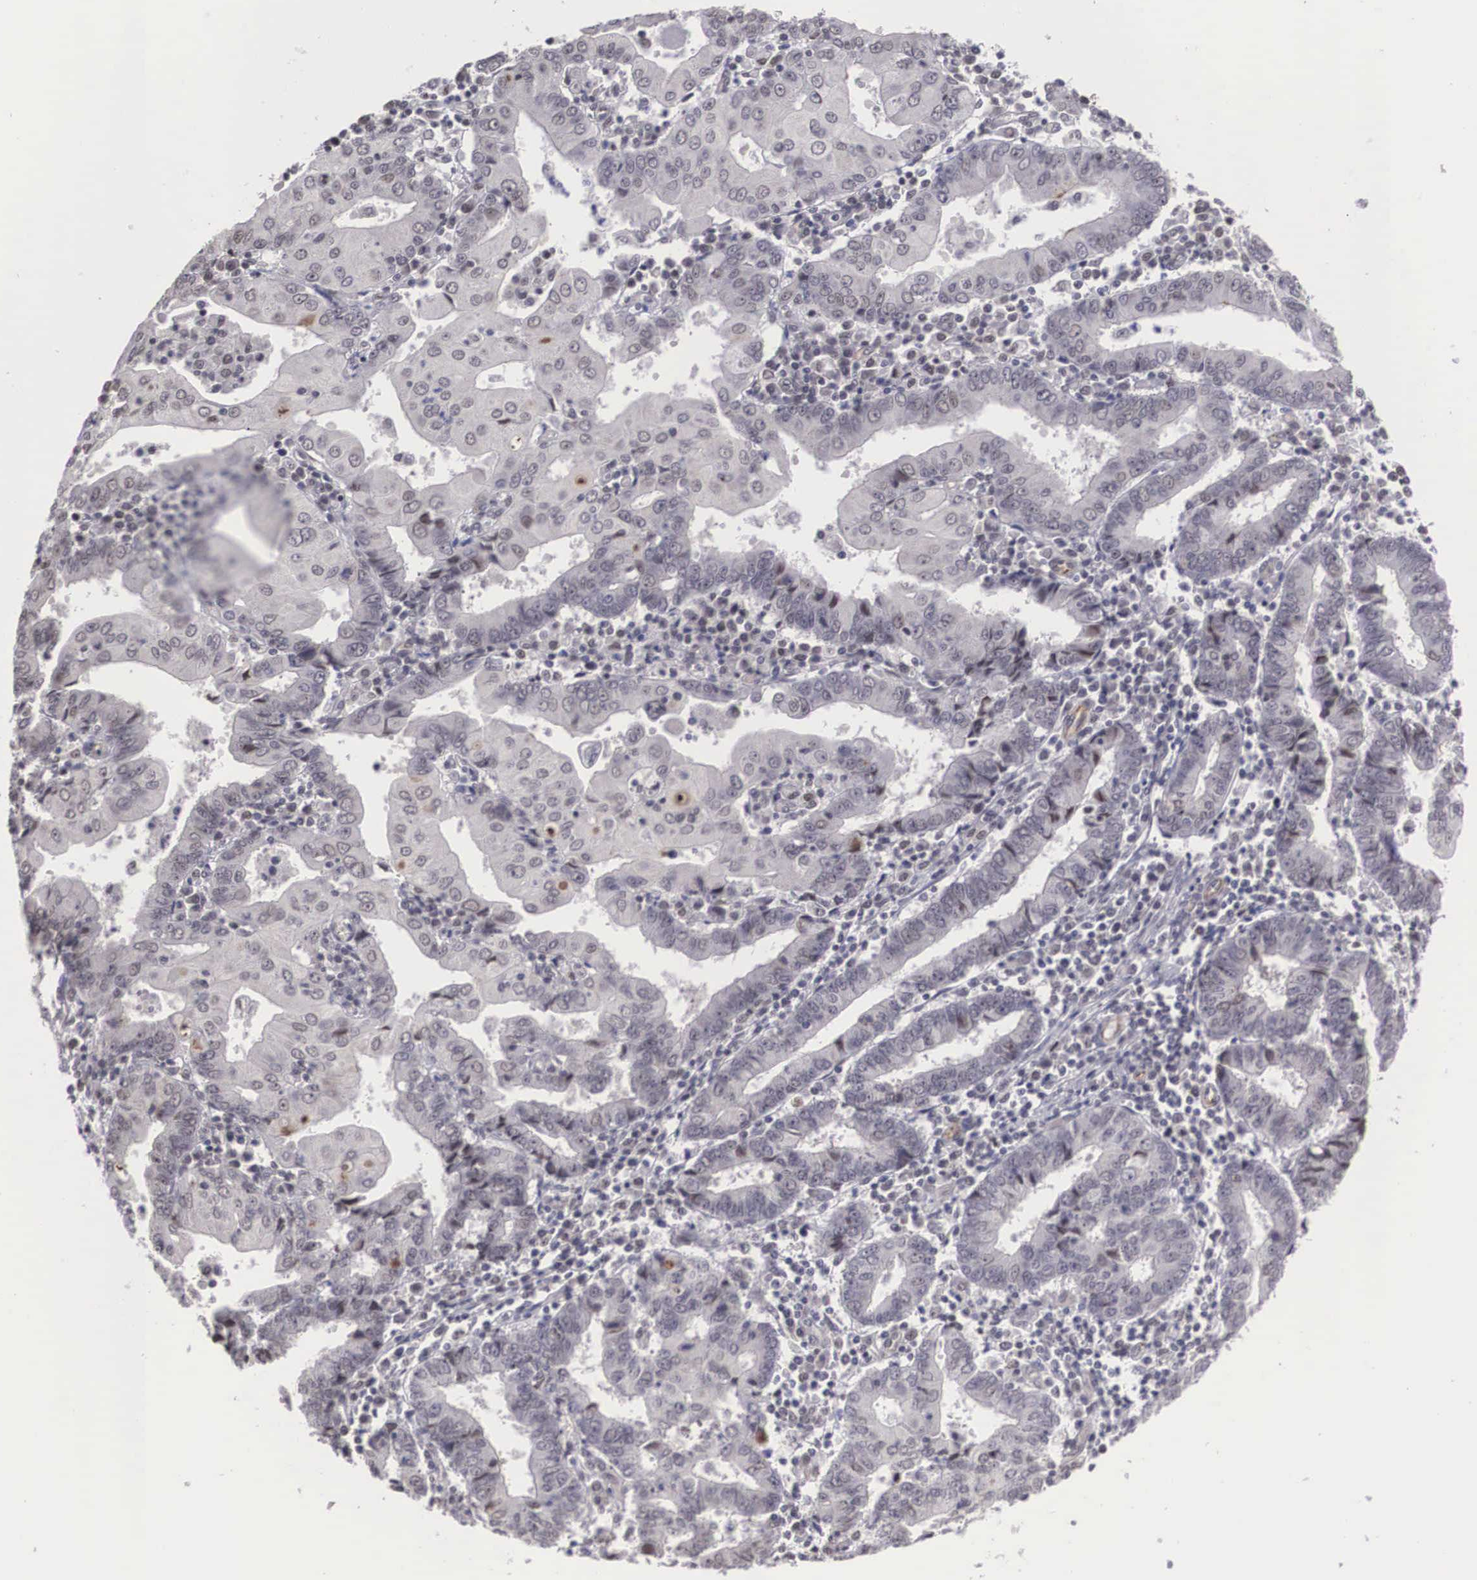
{"staining": {"intensity": "weak", "quantity": "<25%", "location": "nuclear"}, "tissue": "endometrial cancer", "cell_type": "Tumor cells", "image_type": "cancer", "snomed": [{"axis": "morphology", "description": "Adenocarcinoma, NOS"}, {"axis": "topography", "description": "Endometrium"}], "caption": "Endometrial adenocarcinoma was stained to show a protein in brown. There is no significant positivity in tumor cells.", "gene": "MORC2", "patient": {"sex": "female", "age": 75}}